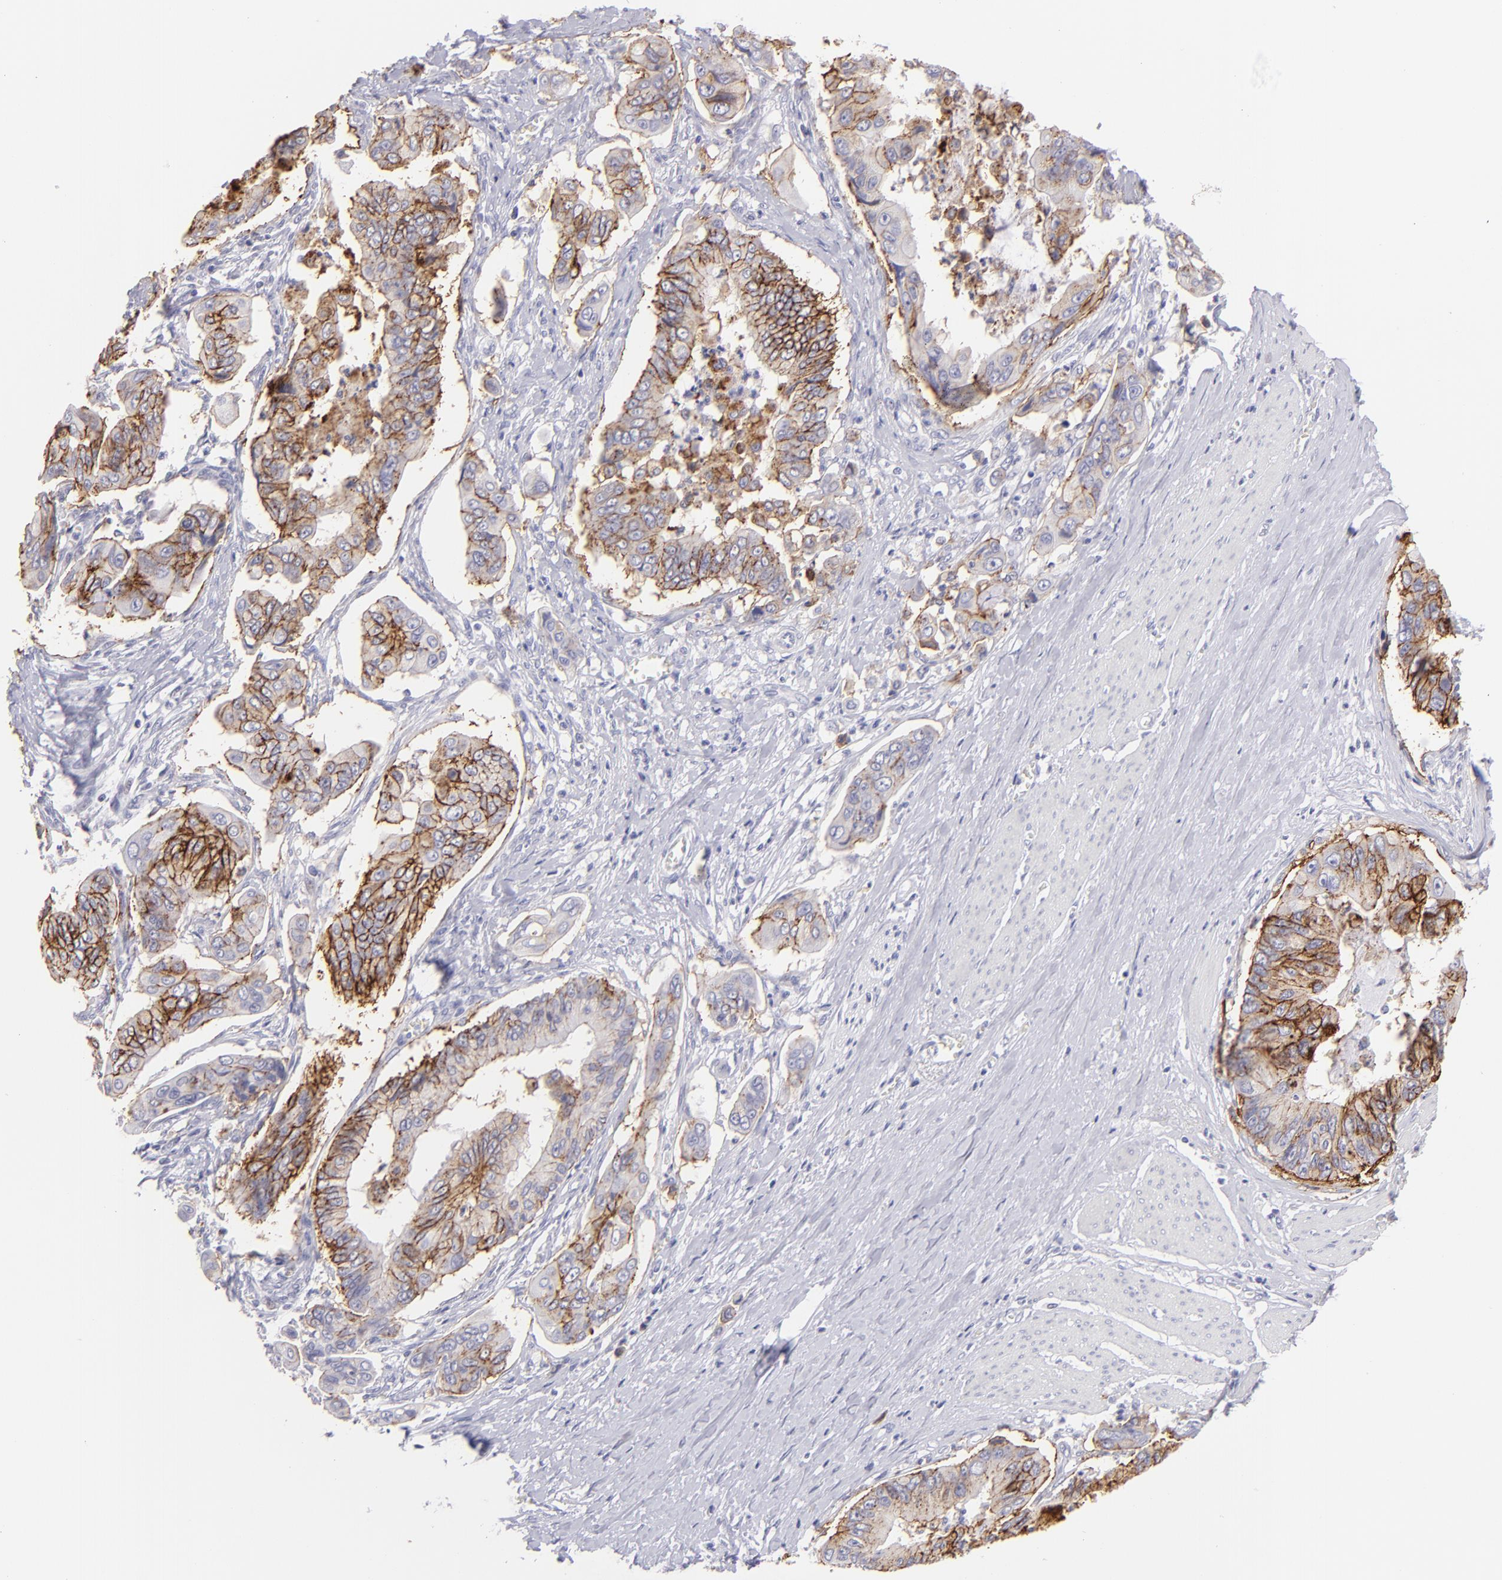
{"staining": {"intensity": "moderate", "quantity": "25%-75%", "location": "cytoplasmic/membranous"}, "tissue": "stomach cancer", "cell_type": "Tumor cells", "image_type": "cancer", "snomed": [{"axis": "morphology", "description": "Adenocarcinoma, NOS"}, {"axis": "topography", "description": "Stomach, upper"}], "caption": "Immunohistochemistry (DAB) staining of human stomach cancer (adenocarcinoma) exhibits moderate cytoplasmic/membranous protein positivity in approximately 25%-75% of tumor cells.", "gene": "CLDN4", "patient": {"sex": "male", "age": 80}}